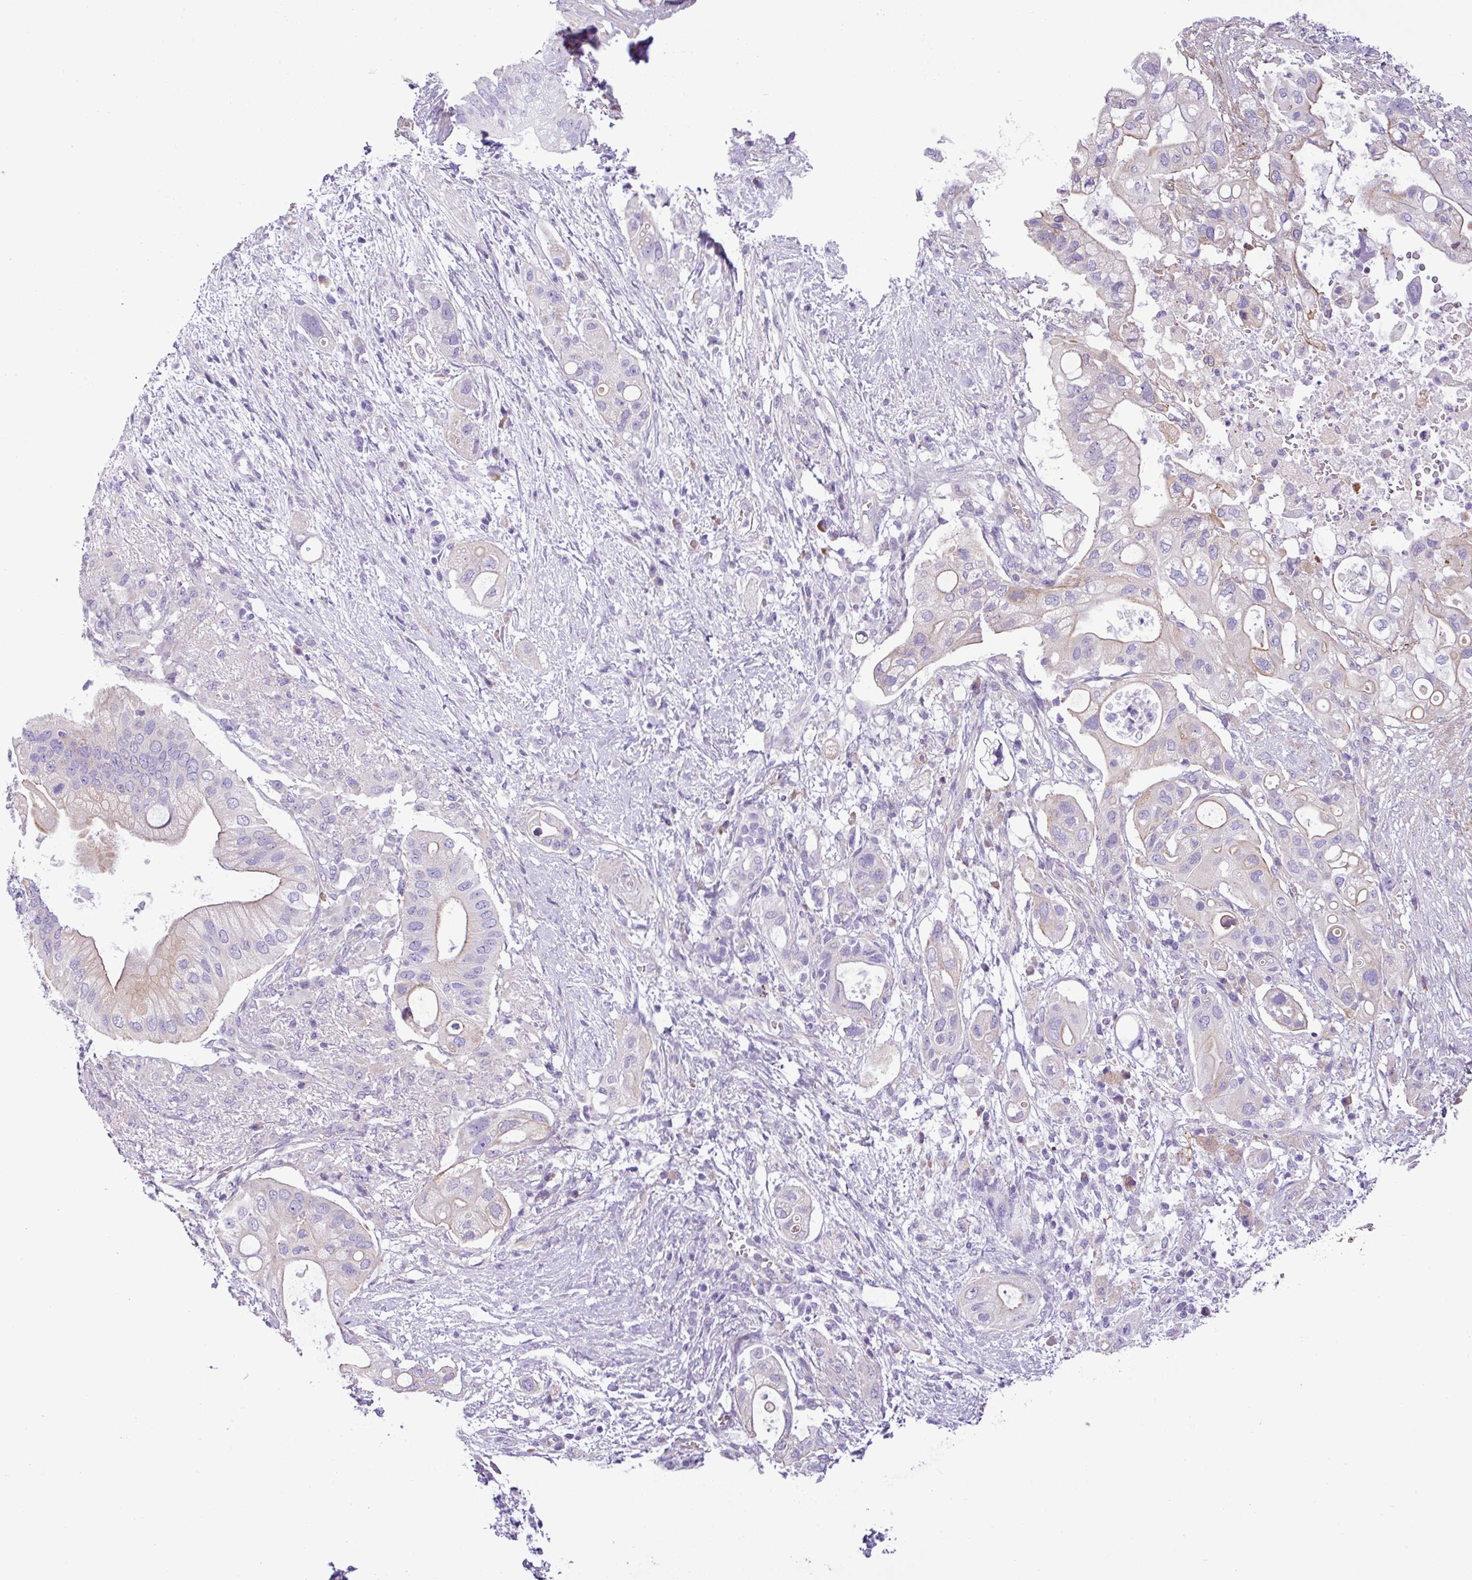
{"staining": {"intensity": "weak", "quantity": "<25%", "location": "cytoplasmic/membranous"}, "tissue": "pancreatic cancer", "cell_type": "Tumor cells", "image_type": "cancer", "snomed": [{"axis": "morphology", "description": "Adenocarcinoma, NOS"}, {"axis": "topography", "description": "Pancreas"}], "caption": "Protein analysis of pancreatic adenocarcinoma exhibits no significant positivity in tumor cells.", "gene": "C11orf91", "patient": {"sex": "female", "age": 72}}